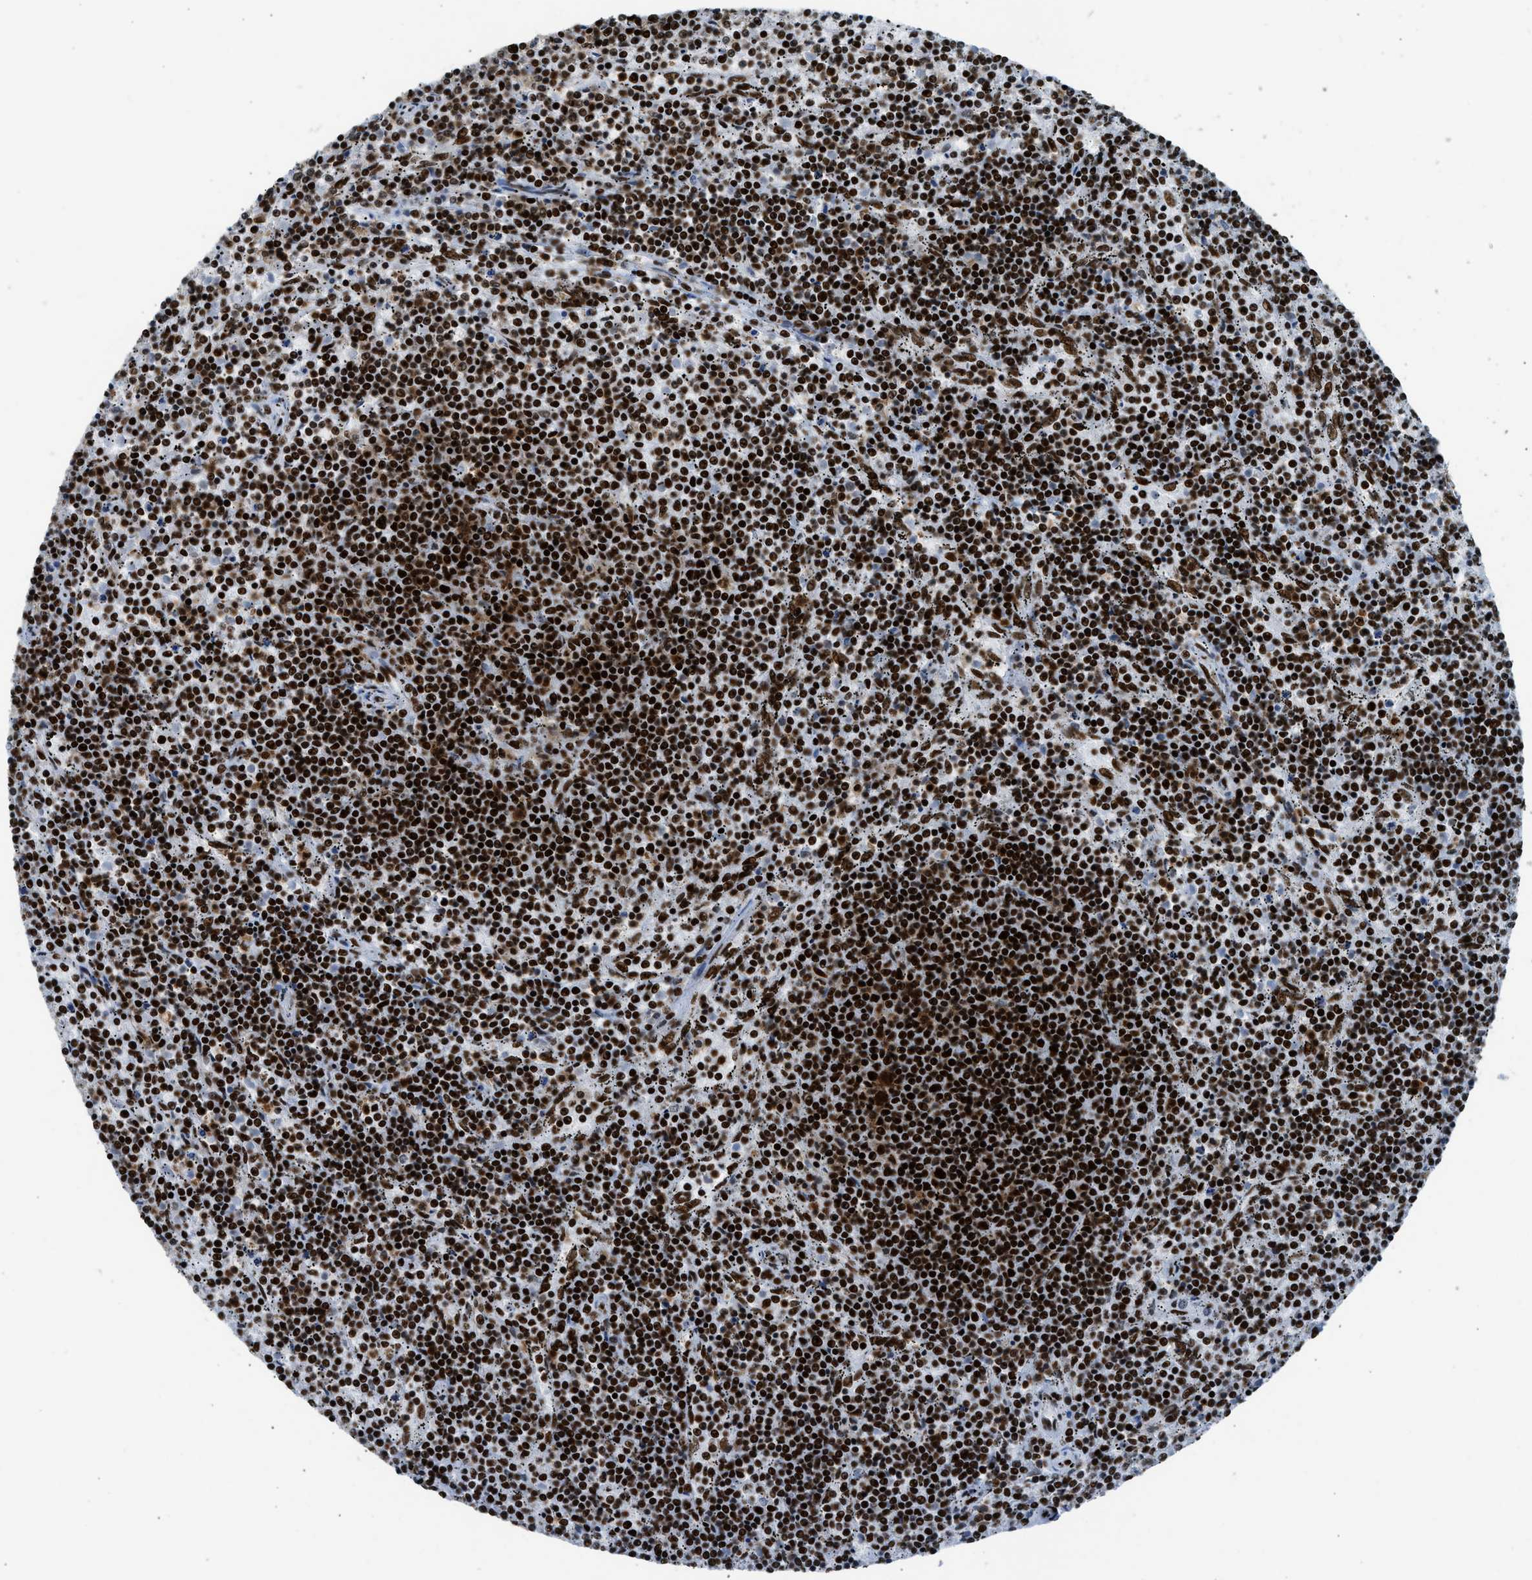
{"staining": {"intensity": "strong", "quantity": ">75%", "location": "nuclear"}, "tissue": "lymphoma", "cell_type": "Tumor cells", "image_type": "cancer", "snomed": [{"axis": "morphology", "description": "Malignant lymphoma, non-Hodgkin's type, Low grade"}, {"axis": "topography", "description": "Spleen"}], "caption": "Human lymphoma stained with a protein marker demonstrates strong staining in tumor cells.", "gene": "PIF1", "patient": {"sex": "female", "age": 50}}